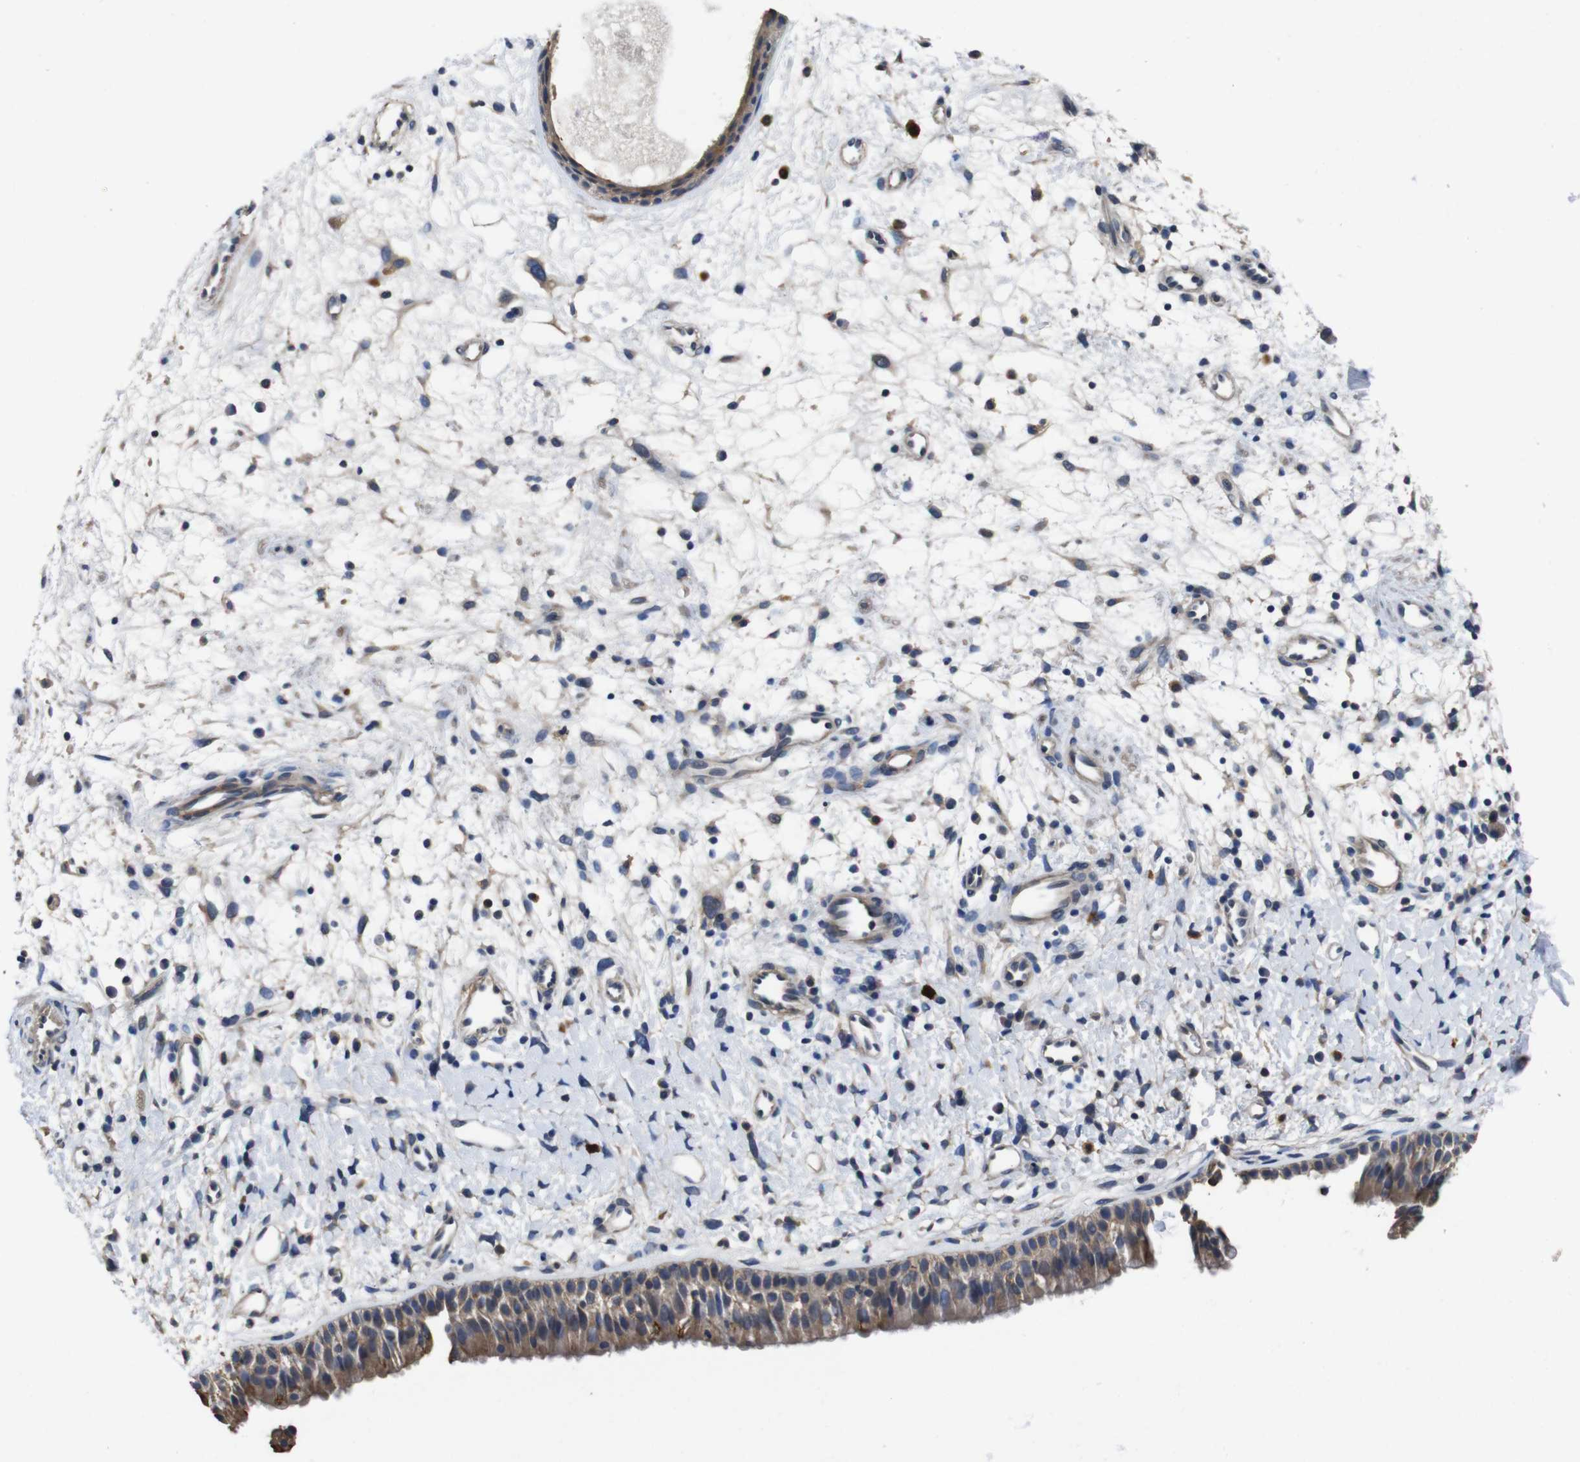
{"staining": {"intensity": "moderate", "quantity": ">75%", "location": "cytoplasmic/membranous"}, "tissue": "nasopharynx", "cell_type": "Respiratory epithelial cells", "image_type": "normal", "snomed": [{"axis": "morphology", "description": "Normal tissue, NOS"}, {"axis": "topography", "description": "Nasopharynx"}], "caption": "This photomicrograph shows immunohistochemistry staining of unremarkable nasopharynx, with medium moderate cytoplasmic/membranous positivity in approximately >75% of respiratory epithelial cells.", "gene": "GLIPR1", "patient": {"sex": "male", "age": 22}}